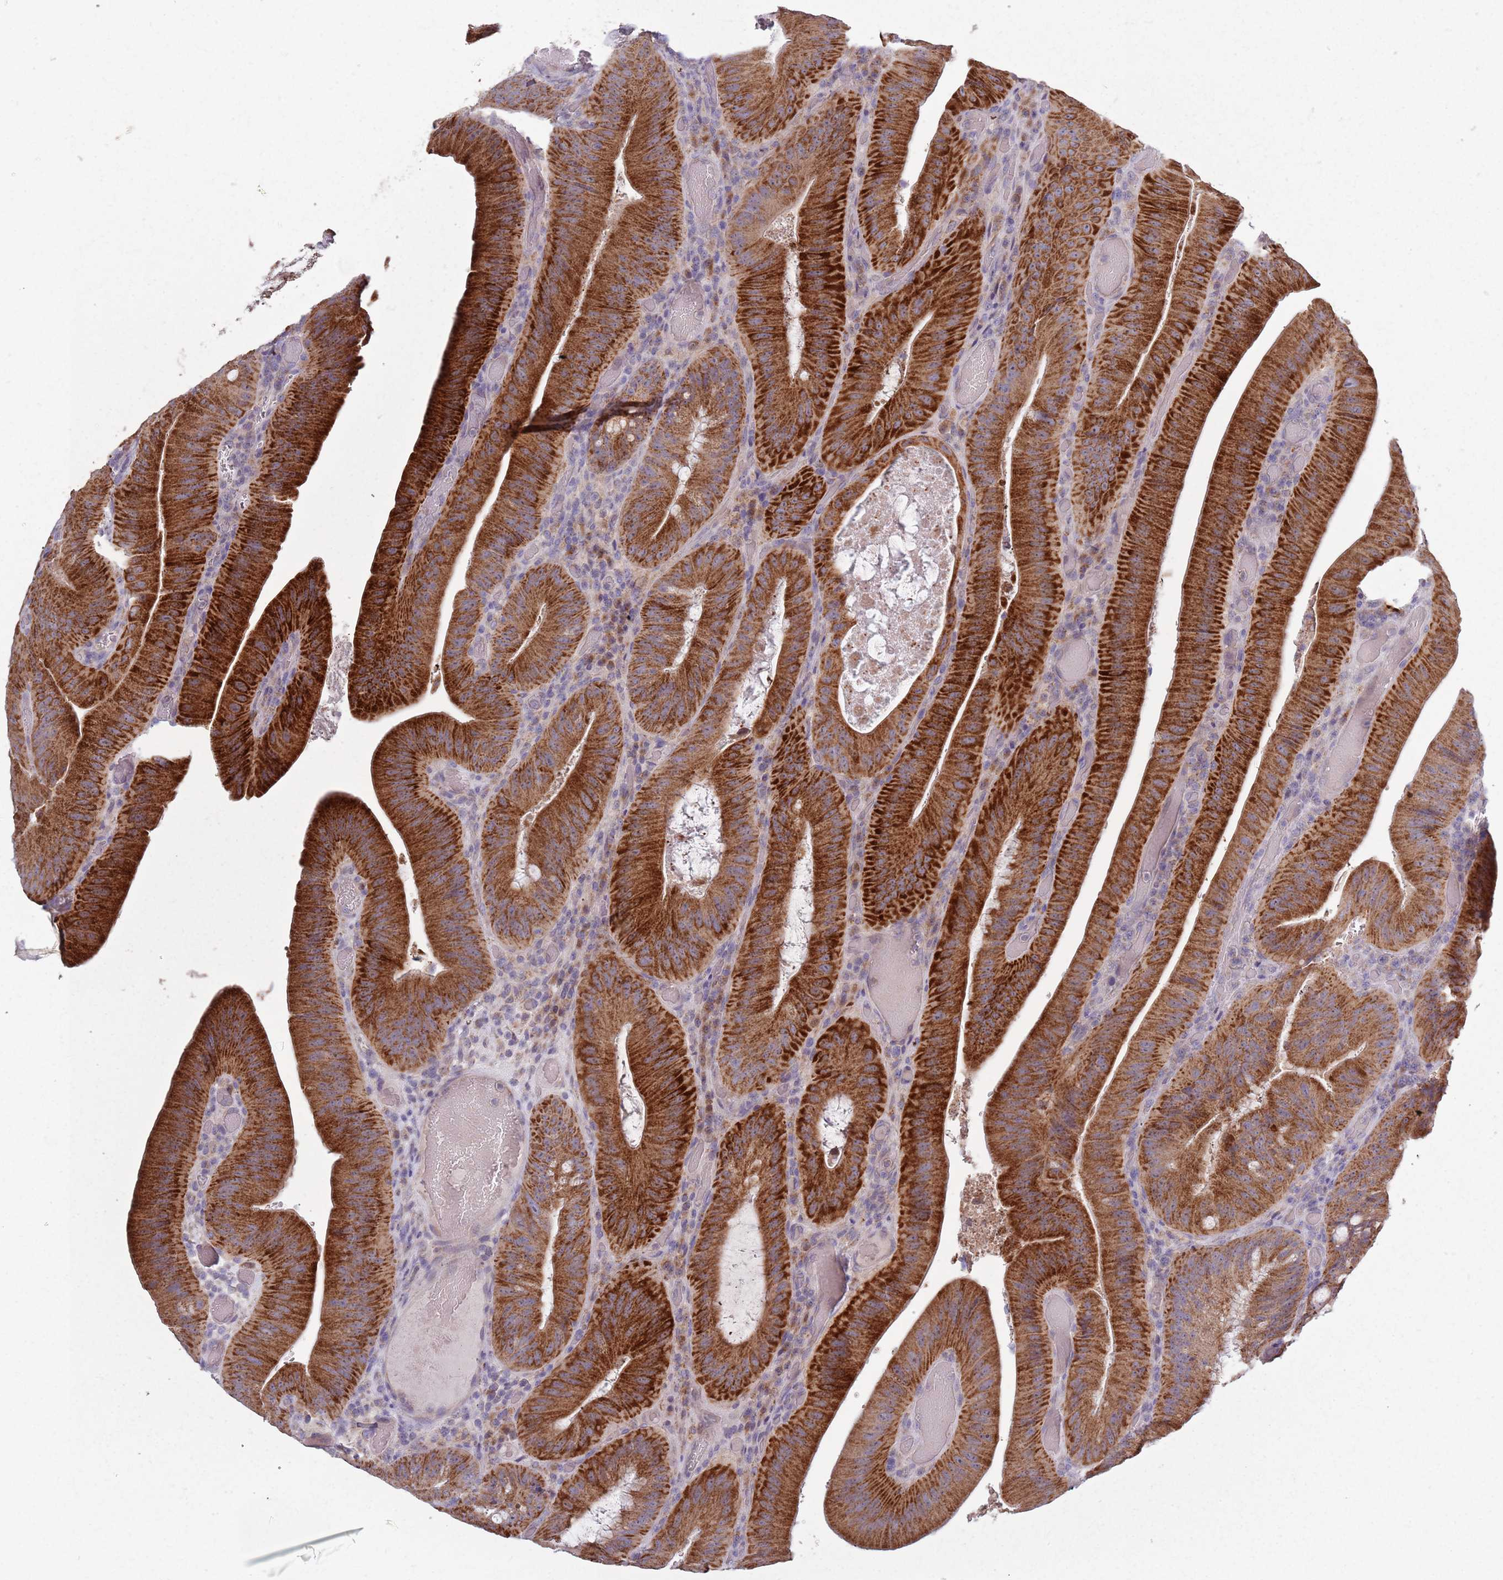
{"staining": {"intensity": "strong", "quantity": ">75%", "location": "cytoplasmic/membranous"}, "tissue": "colorectal cancer", "cell_type": "Tumor cells", "image_type": "cancer", "snomed": [{"axis": "morphology", "description": "Adenocarcinoma, NOS"}, {"axis": "topography", "description": "Colon"}], "caption": "Colorectal adenocarcinoma was stained to show a protein in brown. There is high levels of strong cytoplasmic/membranous expression in about >75% of tumor cells.", "gene": "COQ5", "patient": {"sex": "female", "age": 43}}